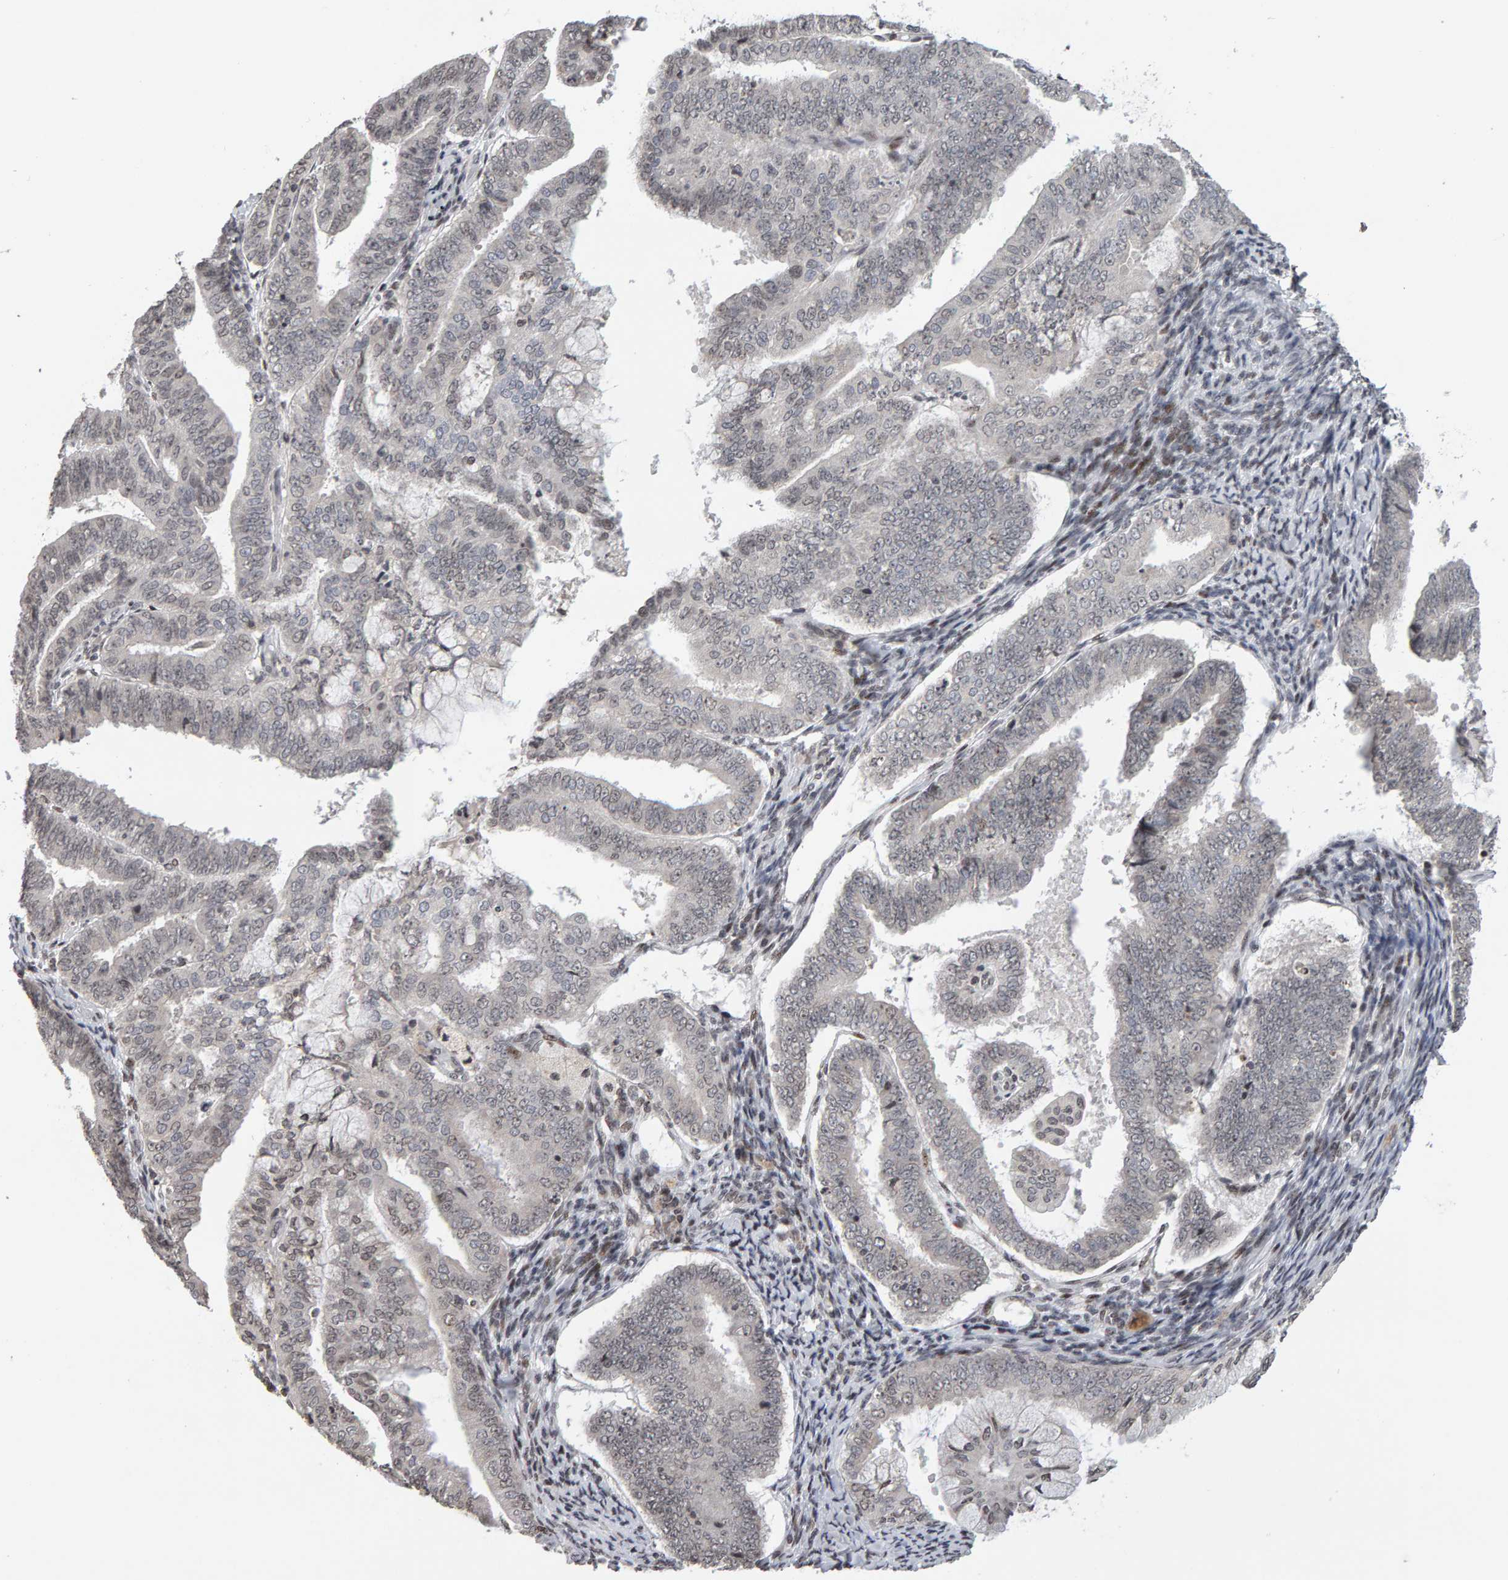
{"staining": {"intensity": "weak", "quantity": "<25%", "location": "nuclear"}, "tissue": "endometrial cancer", "cell_type": "Tumor cells", "image_type": "cancer", "snomed": [{"axis": "morphology", "description": "Adenocarcinoma, NOS"}, {"axis": "topography", "description": "Endometrium"}], "caption": "Tumor cells are negative for protein expression in human adenocarcinoma (endometrial).", "gene": "TRAM1", "patient": {"sex": "female", "age": 63}}